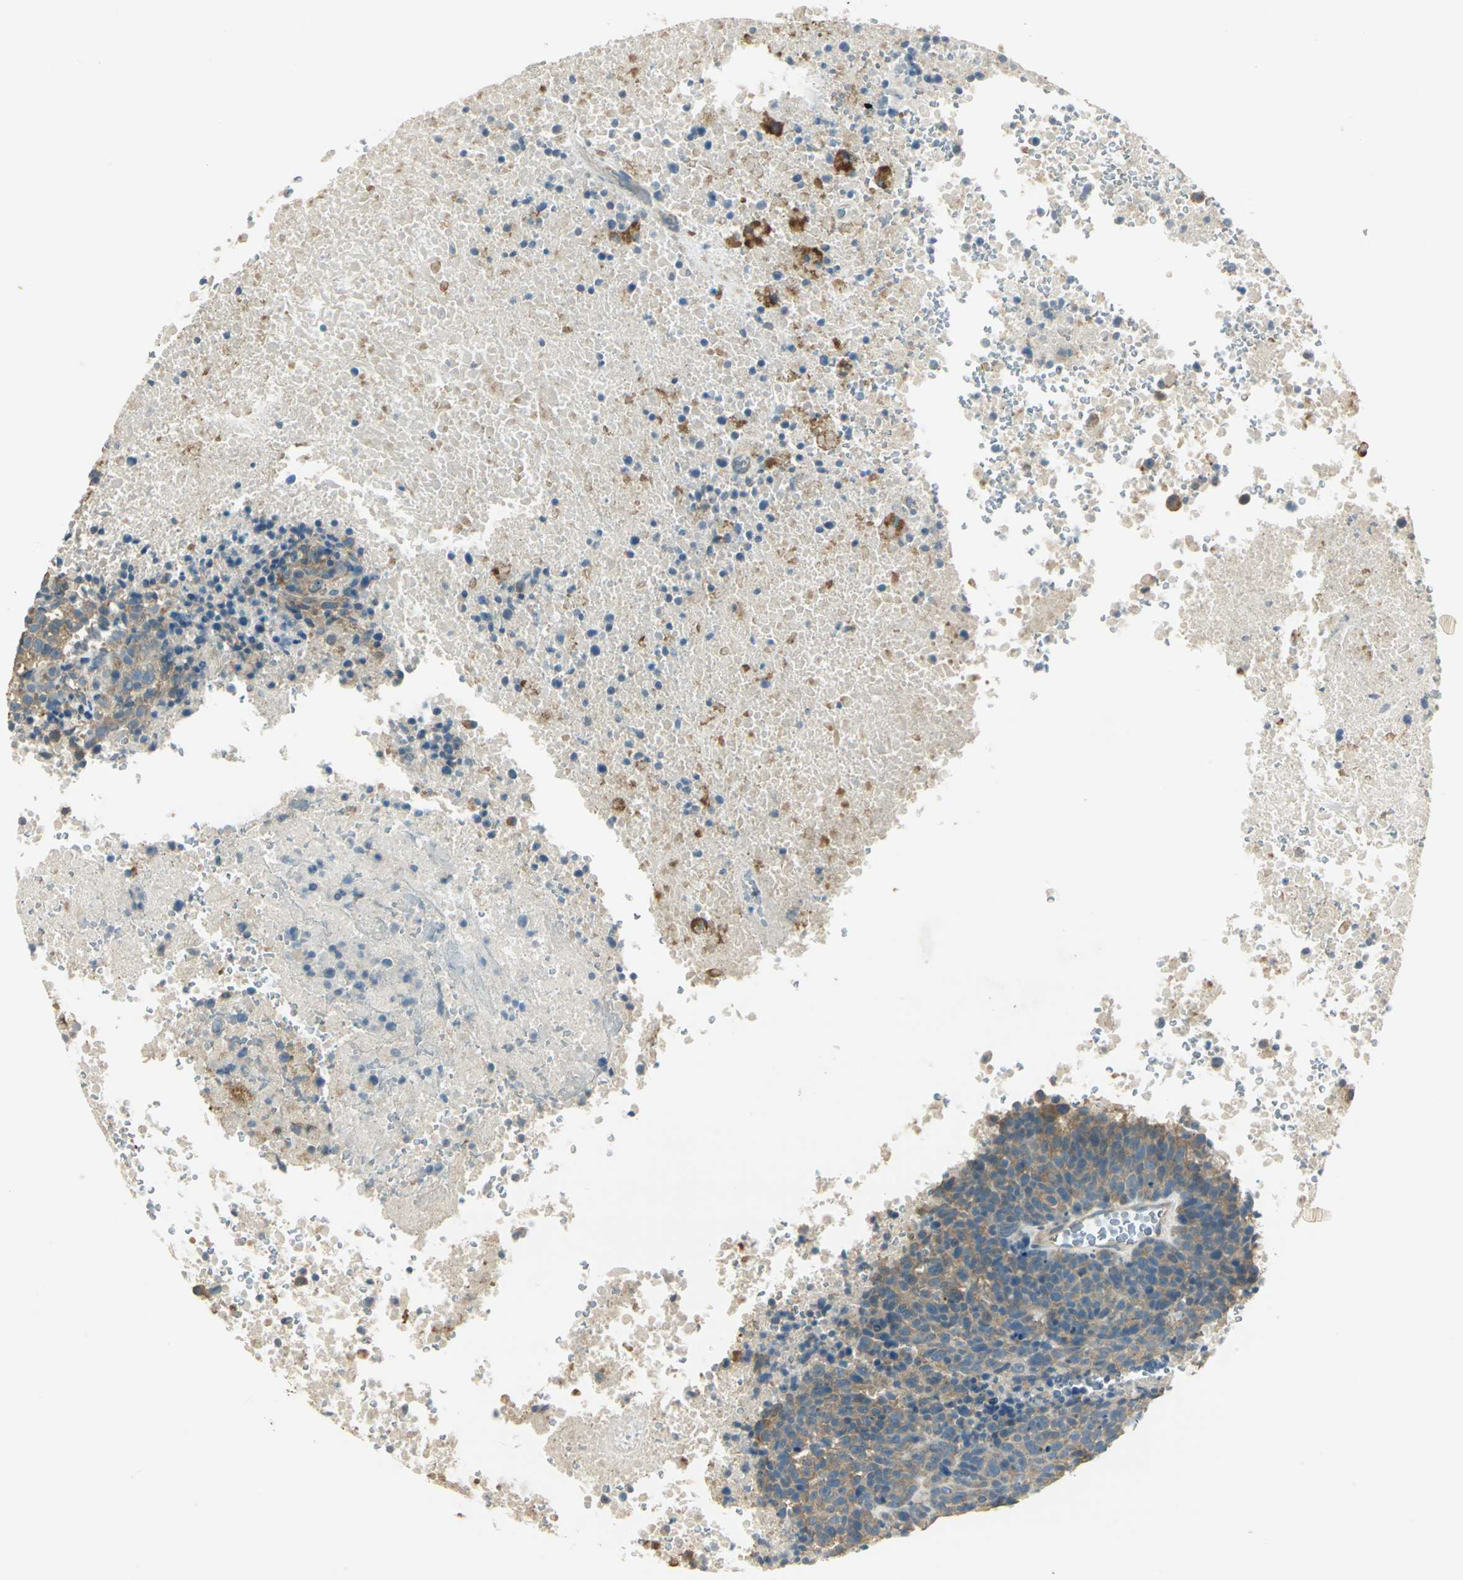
{"staining": {"intensity": "moderate", "quantity": ">75%", "location": "cytoplasmic/membranous"}, "tissue": "melanoma", "cell_type": "Tumor cells", "image_type": "cancer", "snomed": [{"axis": "morphology", "description": "Malignant melanoma, Metastatic site"}, {"axis": "topography", "description": "Cerebral cortex"}], "caption": "Immunohistochemical staining of human malignant melanoma (metastatic site) exhibits medium levels of moderate cytoplasmic/membranous protein staining in approximately >75% of tumor cells.", "gene": "SHC2", "patient": {"sex": "female", "age": 52}}